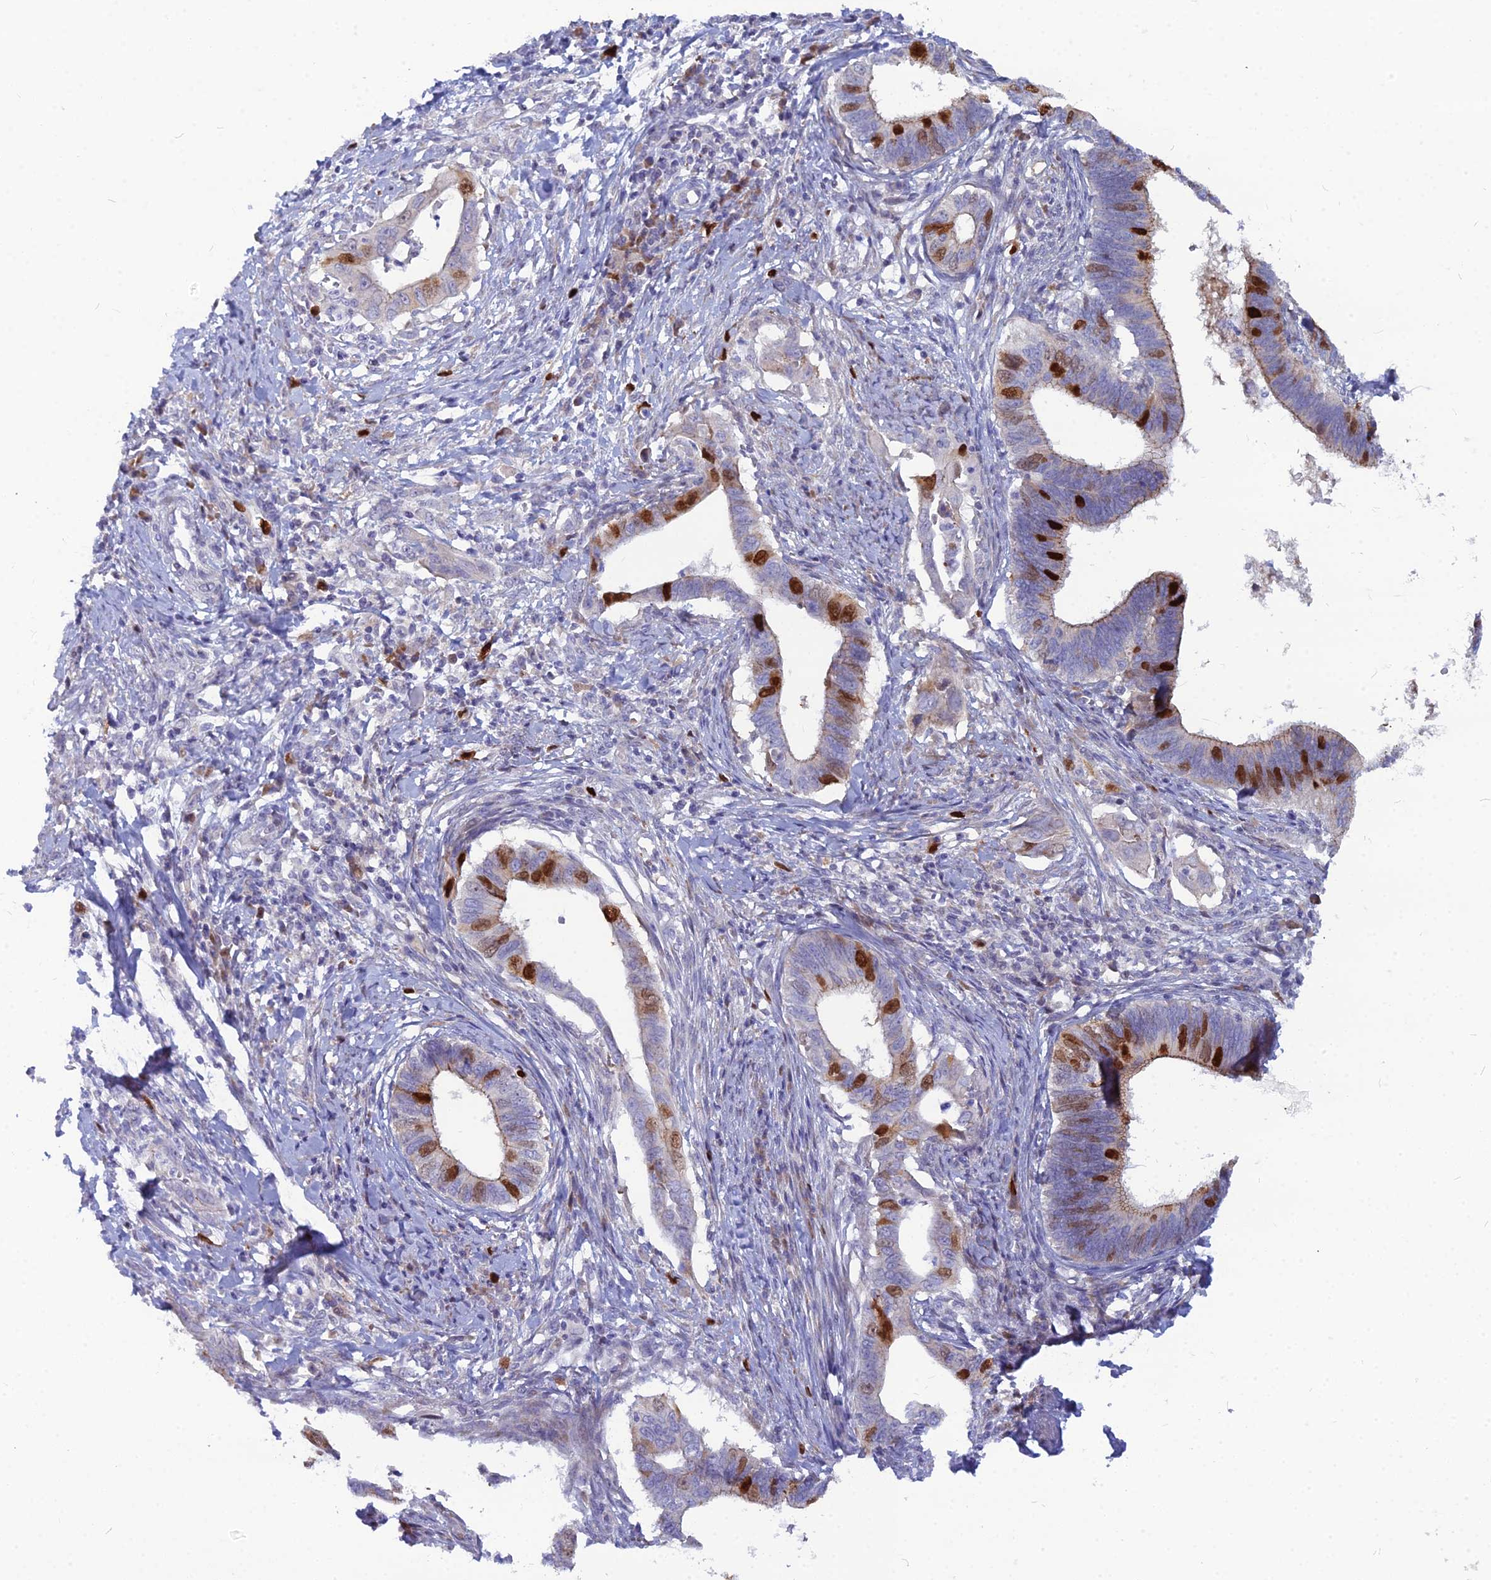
{"staining": {"intensity": "strong", "quantity": "<25%", "location": "nuclear"}, "tissue": "cervical cancer", "cell_type": "Tumor cells", "image_type": "cancer", "snomed": [{"axis": "morphology", "description": "Adenocarcinoma, NOS"}, {"axis": "topography", "description": "Cervix"}], "caption": "This histopathology image displays cervical cancer (adenocarcinoma) stained with immunohistochemistry to label a protein in brown. The nuclear of tumor cells show strong positivity for the protein. Nuclei are counter-stained blue.", "gene": "NUSAP1", "patient": {"sex": "female", "age": 42}}